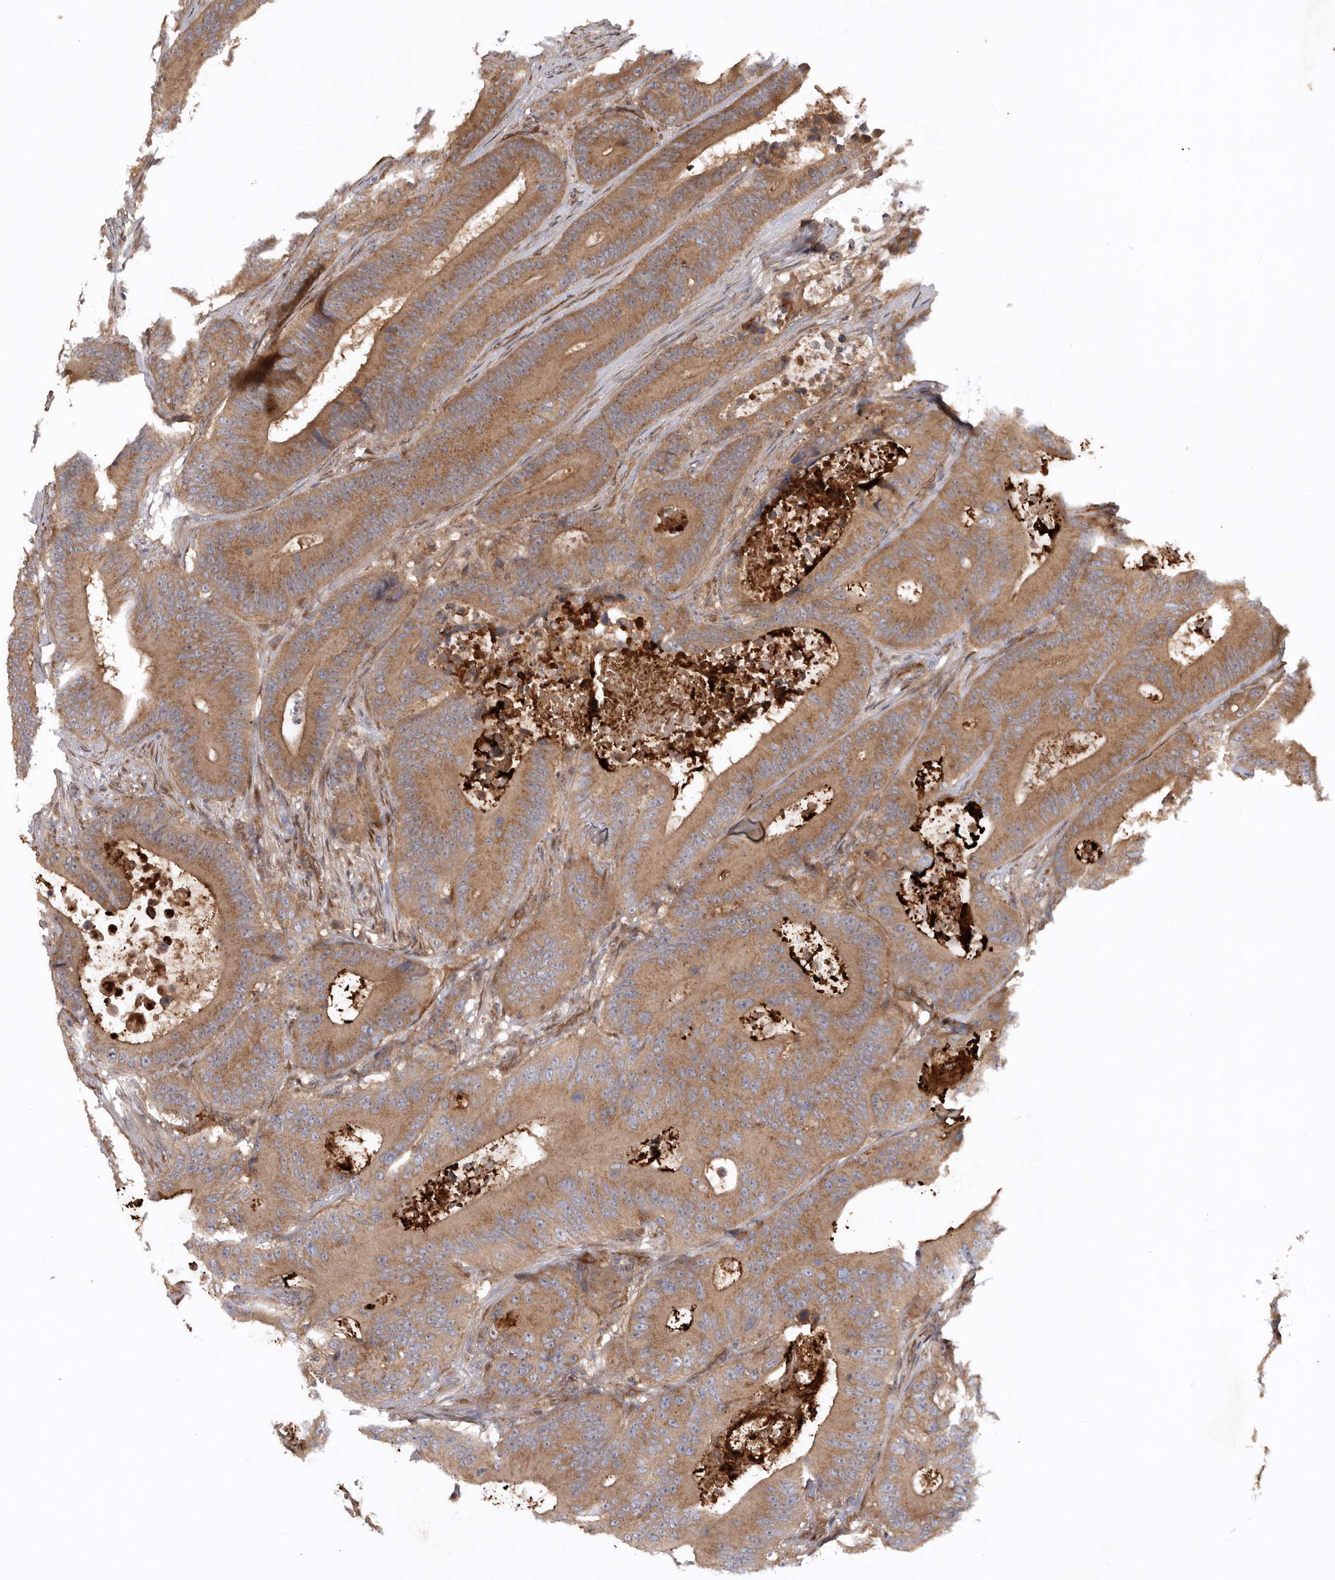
{"staining": {"intensity": "moderate", "quantity": ">75%", "location": "cytoplasmic/membranous"}, "tissue": "colorectal cancer", "cell_type": "Tumor cells", "image_type": "cancer", "snomed": [{"axis": "morphology", "description": "Adenocarcinoma, NOS"}, {"axis": "topography", "description": "Colon"}], "caption": "Immunohistochemistry image of colorectal cancer (adenocarcinoma) stained for a protein (brown), which displays medium levels of moderate cytoplasmic/membranous staining in approximately >75% of tumor cells.", "gene": "DHDDS", "patient": {"sex": "male", "age": 83}}